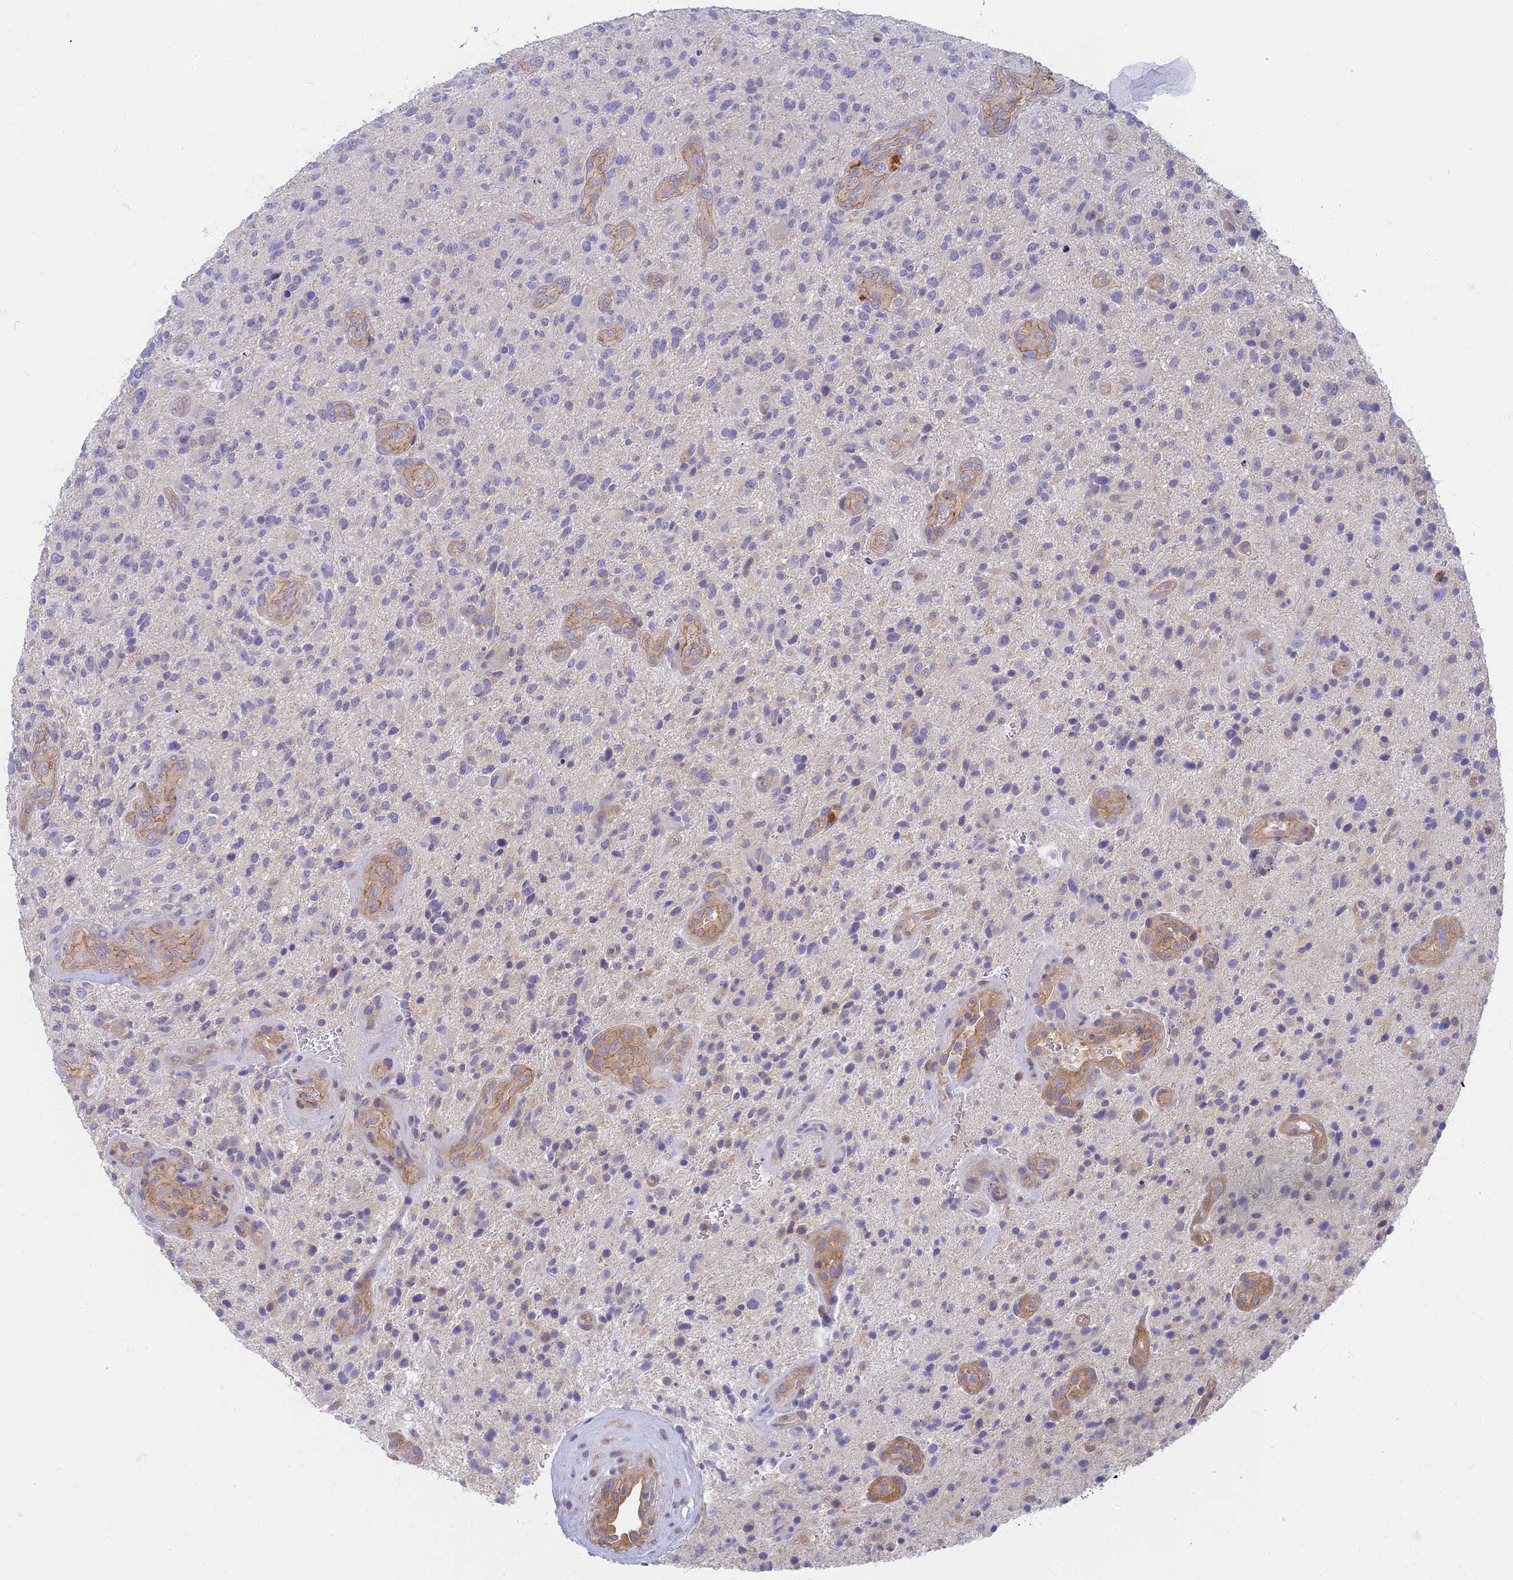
{"staining": {"intensity": "negative", "quantity": "none", "location": "none"}, "tissue": "glioma", "cell_type": "Tumor cells", "image_type": "cancer", "snomed": [{"axis": "morphology", "description": "Glioma, malignant, High grade"}, {"axis": "topography", "description": "Brain"}], "caption": "DAB immunohistochemical staining of human malignant high-grade glioma shows no significant positivity in tumor cells.", "gene": "STRN4", "patient": {"sex": "male", "age": 47}}